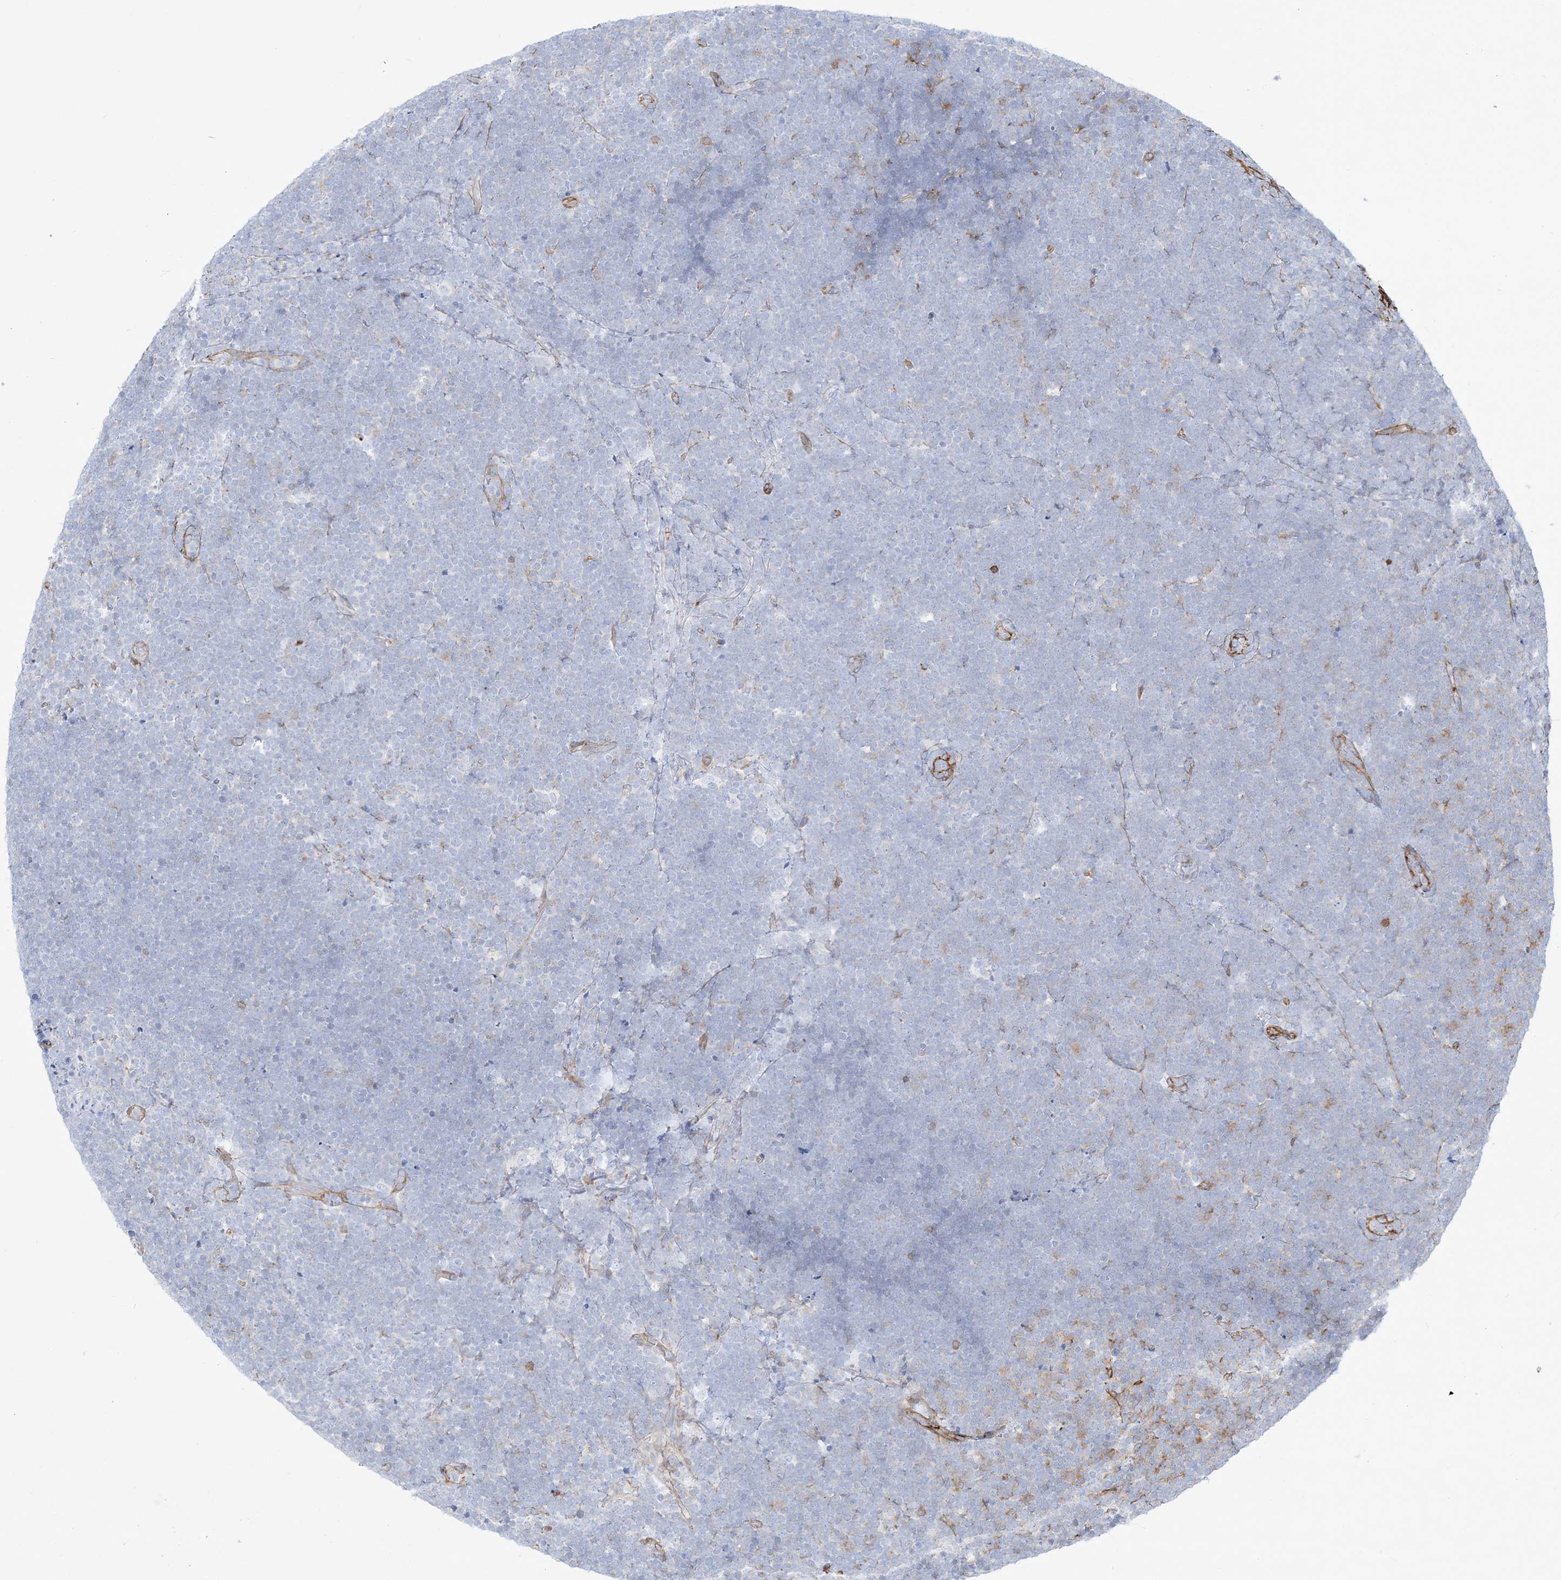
{"staining": {"intensity": "negative", "quantity": "none", "location": "none"}, "tissue": "lymphoma", "cell_type": "Tumor cells", "image_type": "cancer", "snomed": [{"axis": "morphology", "description": "Malignant lymphoma, non-Hodgkin's type, High grade"}, {"axis": "topography", "description": "Lymph node"}], "caption": "Immunohistochemistry (IHC) photomicrograph of neoplastic tissue: malignant lymphoma, non-Hodgkin's type (high-grade) stained with DAB (3,3'-diaminobenzidine) demonstrates no significant protein expression in tumor cells.", "gene": "B3GNT7", "patient": {"sex": "male", "age": 13}}